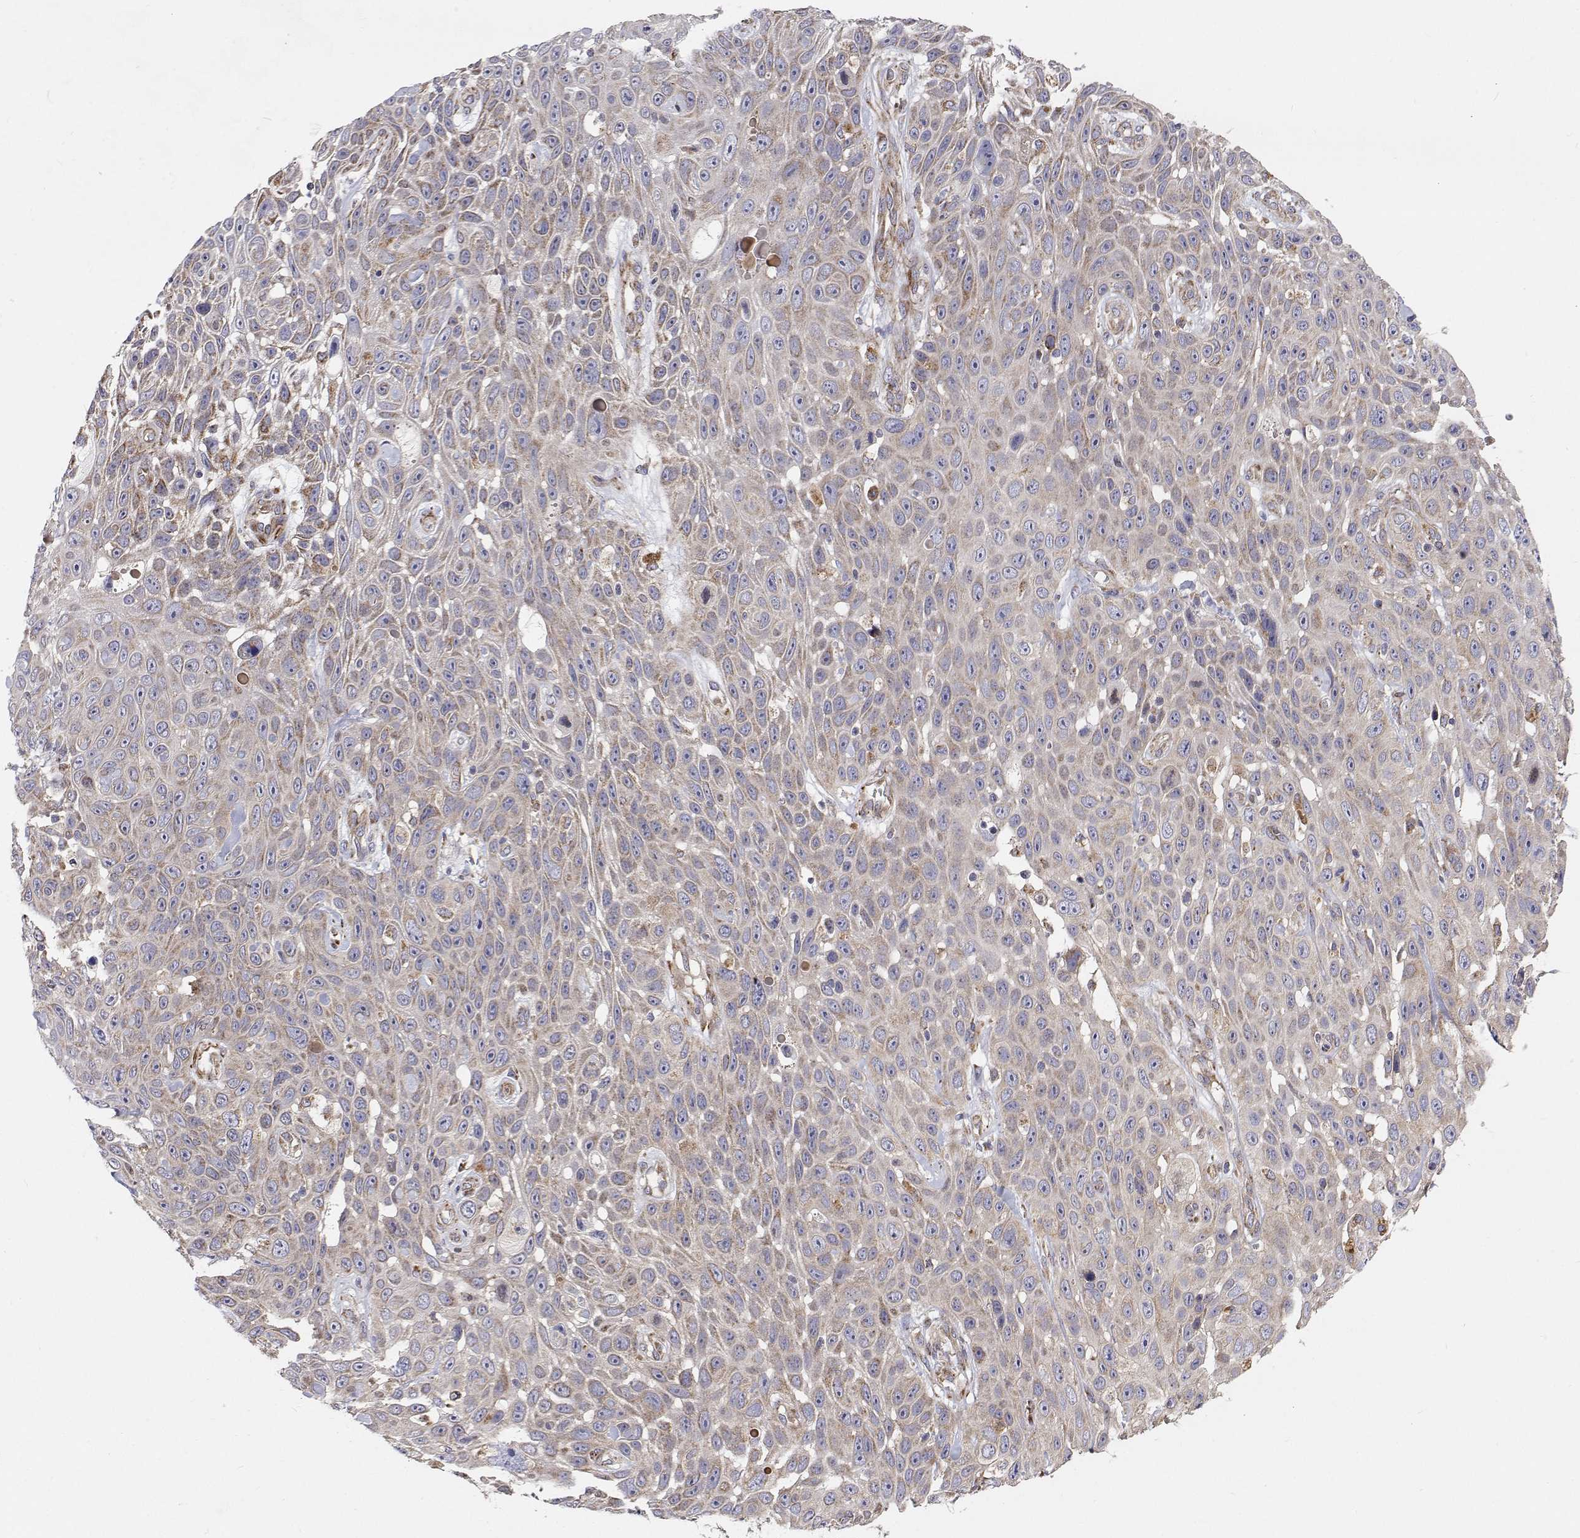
{"staining": {"intensity": "weak", "quantity": "<25%", "location": "cytoplasmic/membranous"}, "tissue": "skin cancer", "cell_type": "Tumor cells", "image_type": "cancer", "snomed": [{"axis": "morphology", "description": "Squamous cell carcinoma, NOS"}, {"axis": "topography", "description": "Skin"}], "caption": "A photomicrograph of human squamous cell carcinoma (skin) is negative for staining in tumor cells.", "gene": "SPICE1", "patient": {"sex": "male", "age": 82}}